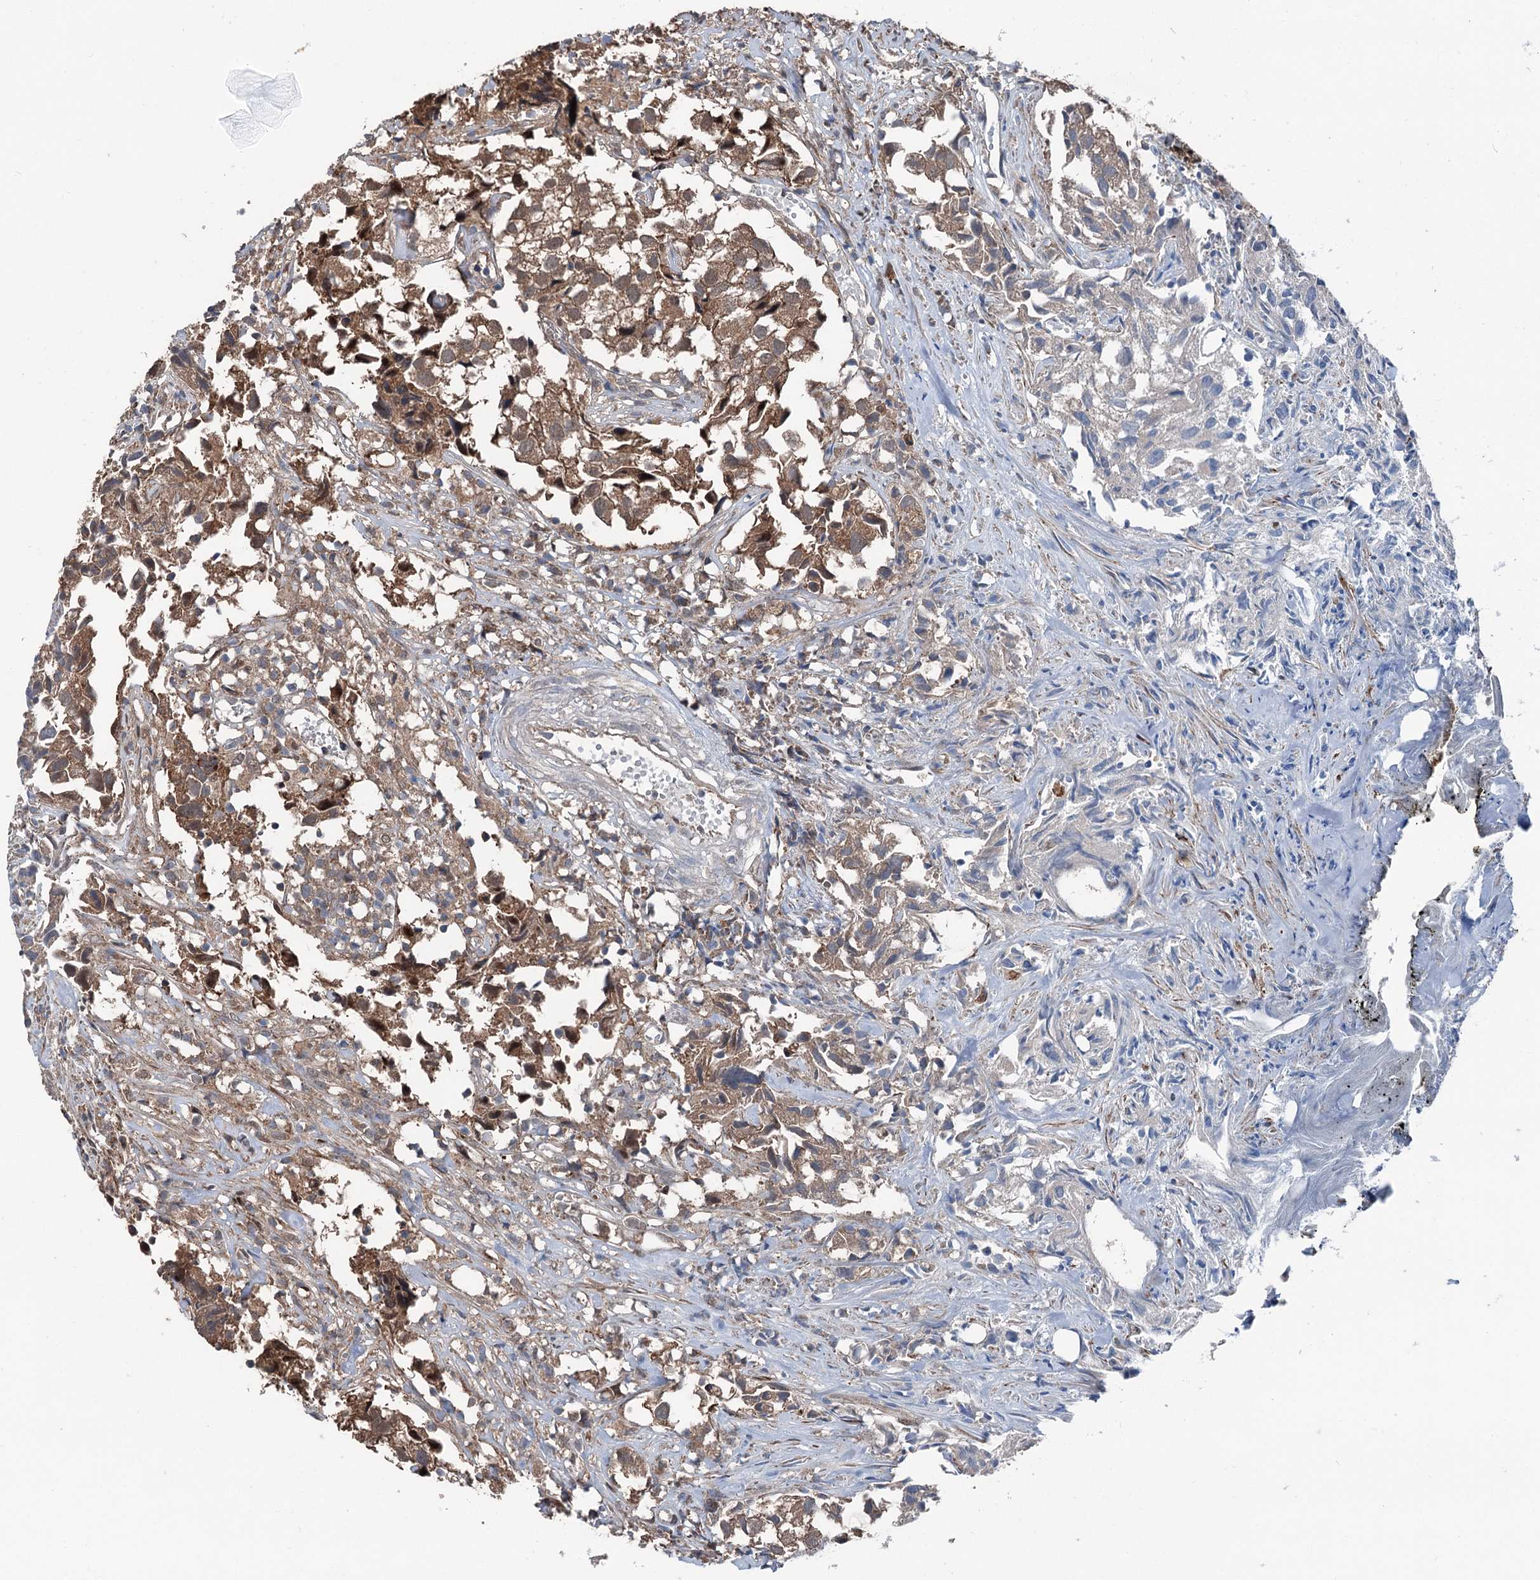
{"staining": {"intensity": "moderate", "quantity": "25%-75%", "location": "cytoplasmic/membranous"}, "tissue": "urothelial cancer", "cell_type": "Tumor cells", "image_type": "cancer", "snomed": [{"axis": "morphology", "description": "Urothelial carcinoma, High grade"}, {"axis": "topography", "description": "Urinary bladder"}], "caption": "Tumor cells exhibit medium levels of moderate cytoplasmic/membranous expression in approximately 25%-75% of cells in human urothelial cancer. (DAB = brown stain, brightfield microscopy at high magnification).", "gene": "PSMD13", "patient": {"sex": "female", "age": 75}}